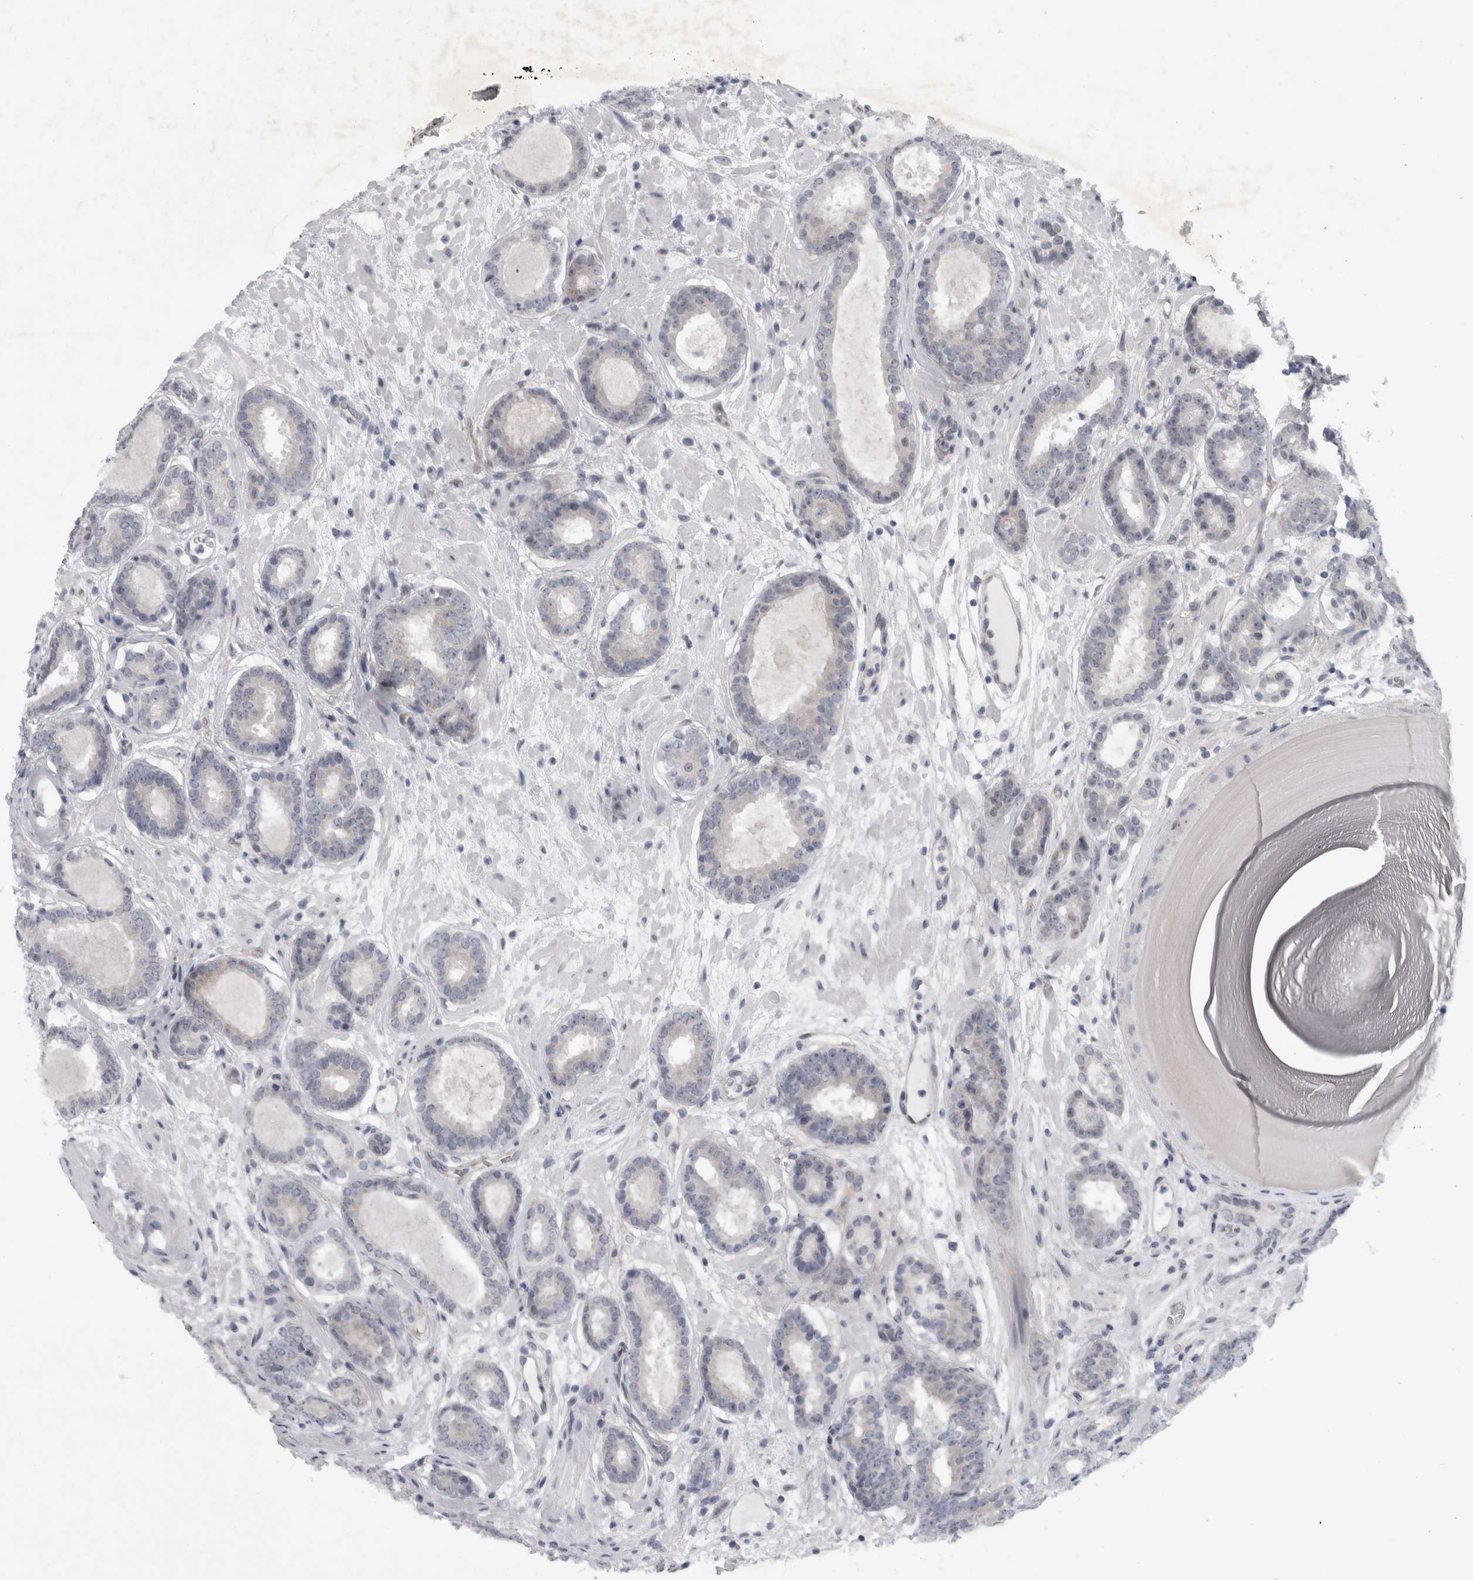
{"staining": {"intensity": "negative", "quantity": "none", "location": "none"}, "tissue": "prostate cancer", "cell_type": "Tumor cells", "image_type": "cancer", "snomed": [{"axis": "morphology", "description": "Adenocarcinoma, Low grade"}, {"axis": "topography", "description": "Prostate"}], "caption": "Immunohistochemical staining of low-grade adenocarcinoma (prostate) demonstrates no significant positivity in tumor cells.", "gene": "PARP11", "patient": {"sex": "male", "age": 69}}